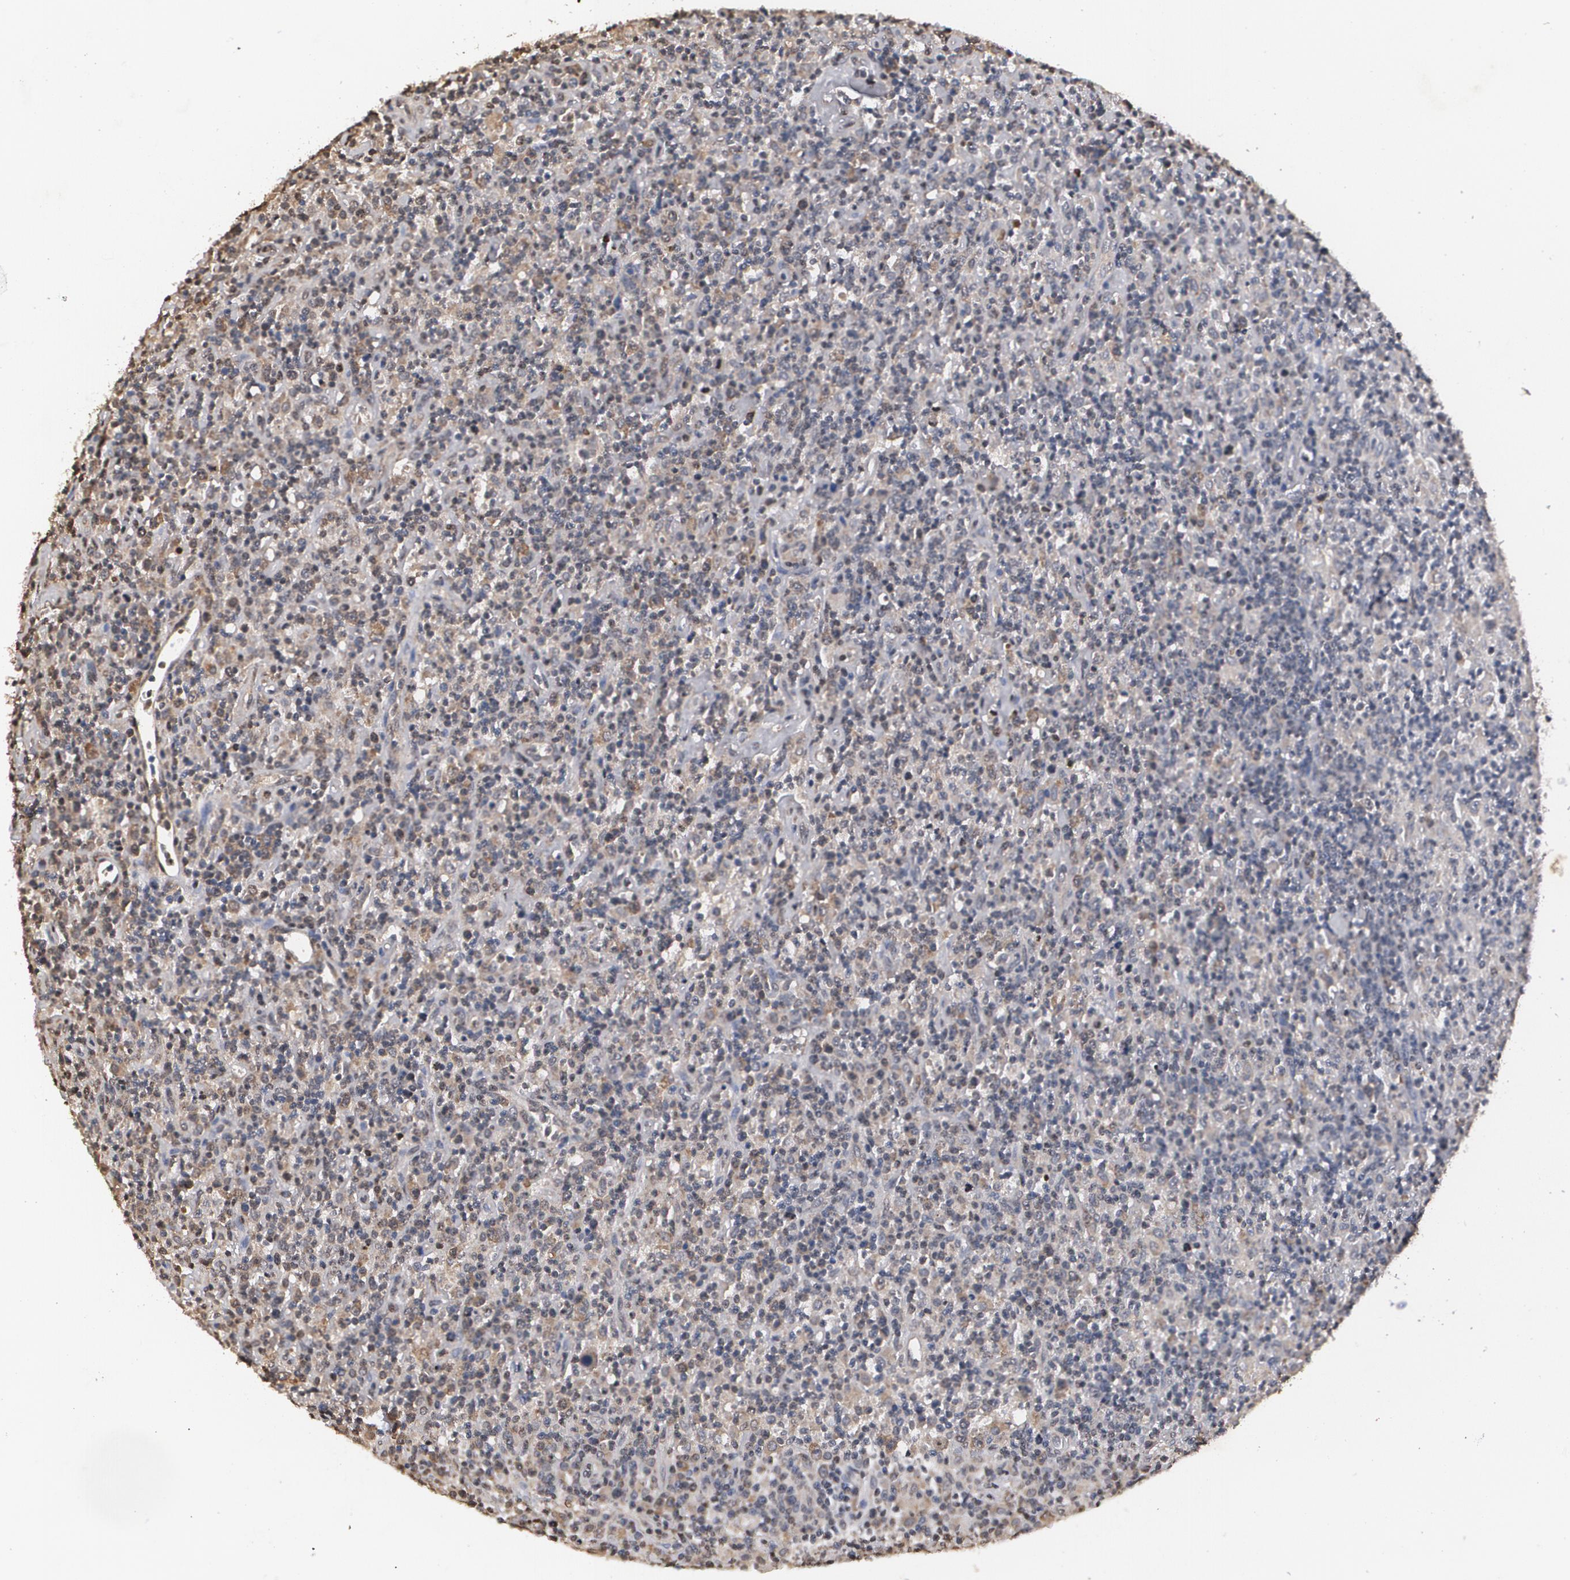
{"staining": {"intensity": "weak", "quantity": "25%-75%", "location": "cytoplasmic/membranous"}, "tissue": "lymphoma", "cell_type": "Tumor cells", "image_type": "cancer", "snomed": [{"axis": "morphology", "description": "Hodgkin's disease, NOS"}, {"axis": "topography", "description": "Lymph node"}], "caption": "This histopathology image reveals lymphoma stained with IHC to label a protein in brown. The cytoplasmic/membranous of tumor cells show weak positivity for the protein. Nuclei are counter-stained blue.", "gene": "MVP", "patient": {"sex": "male", "age": 65}}